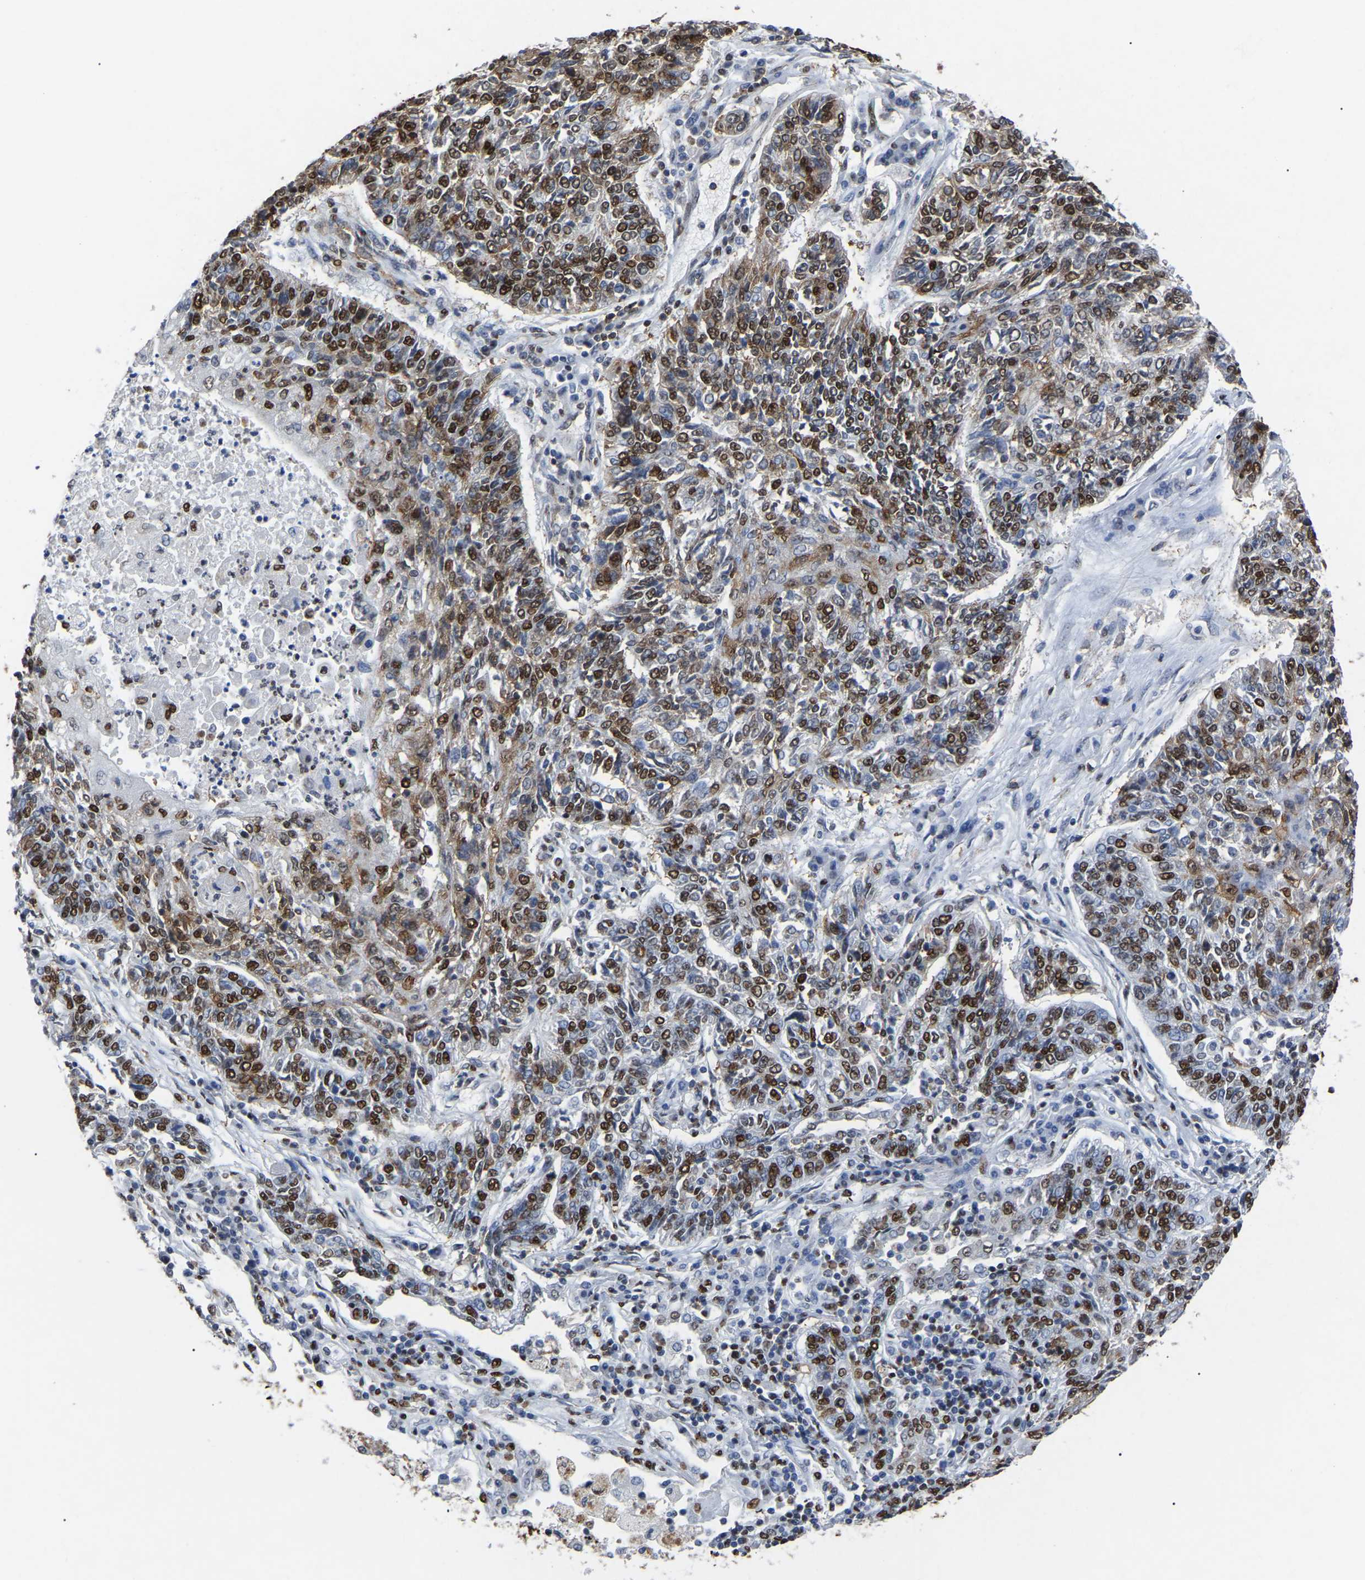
{"staining": {"intensity": "moderate", "quantity": "25%-75%", "location": "nuclear"}, "tissue": "lung cancer", "cell_type": "Tumor cells", "image_type": "cancer", "snomed": [{"axis": "morphology", "description": "Normal tissue, NOS"}, {"axis": "morphology", "description": "Squamous cell carcinoma, NOS"}, {"axis": "topography", "description": "Cartilage tissue"}, {"axis": "topography", "description": "Bronchus"}, {"axis": "topography", "description": "Lung"}], "caption": "This image demonstrates IHC staining of human lung cancer (squamous cell carcinoma), with medium moderate nuclear staining in approximately 25%-75% of tumor cells.", "gene": "RBL2", "patient": {"sex": "female", "age": 49}}